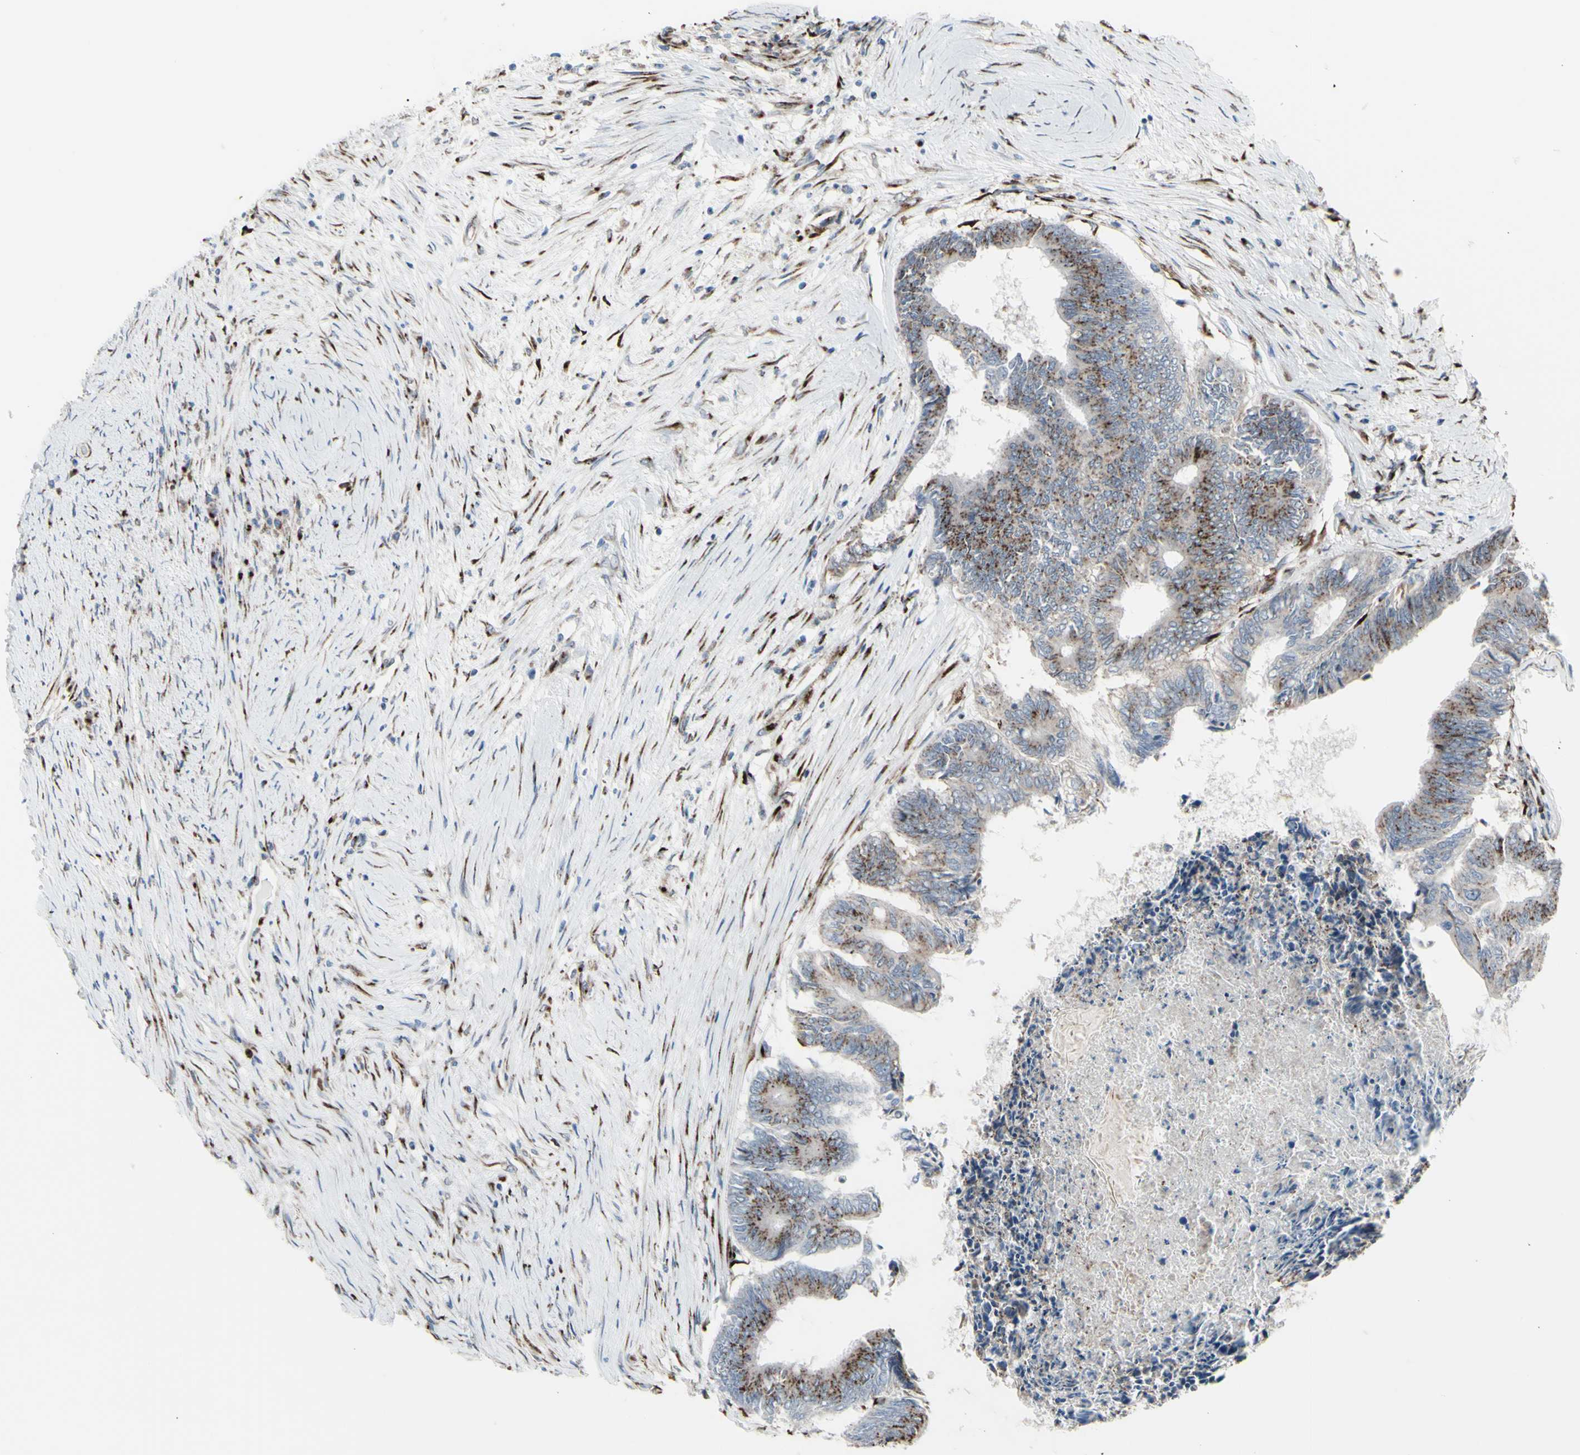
{"staining": {"intensity": "strong", "quantity": "25%-75%", "location": "cytoplasmic/membranous"}, "tissue": "colorectal cancer", "cell_type": "Tumor cells", "image_type": "cancer", "snomed": [{"axis": "morphology", "description": "Adenocarcinoma, NOS"}, {"axis": "topography", "description": "Rectum"}], "caption": "A brown stain labels strong cytoplasmic/membranous staining of a protein in human colorectal cancer (adenocarcinoma) tumor cells.", "gene": "GLG1", "patient": {"sex": "male", "age": 63}}